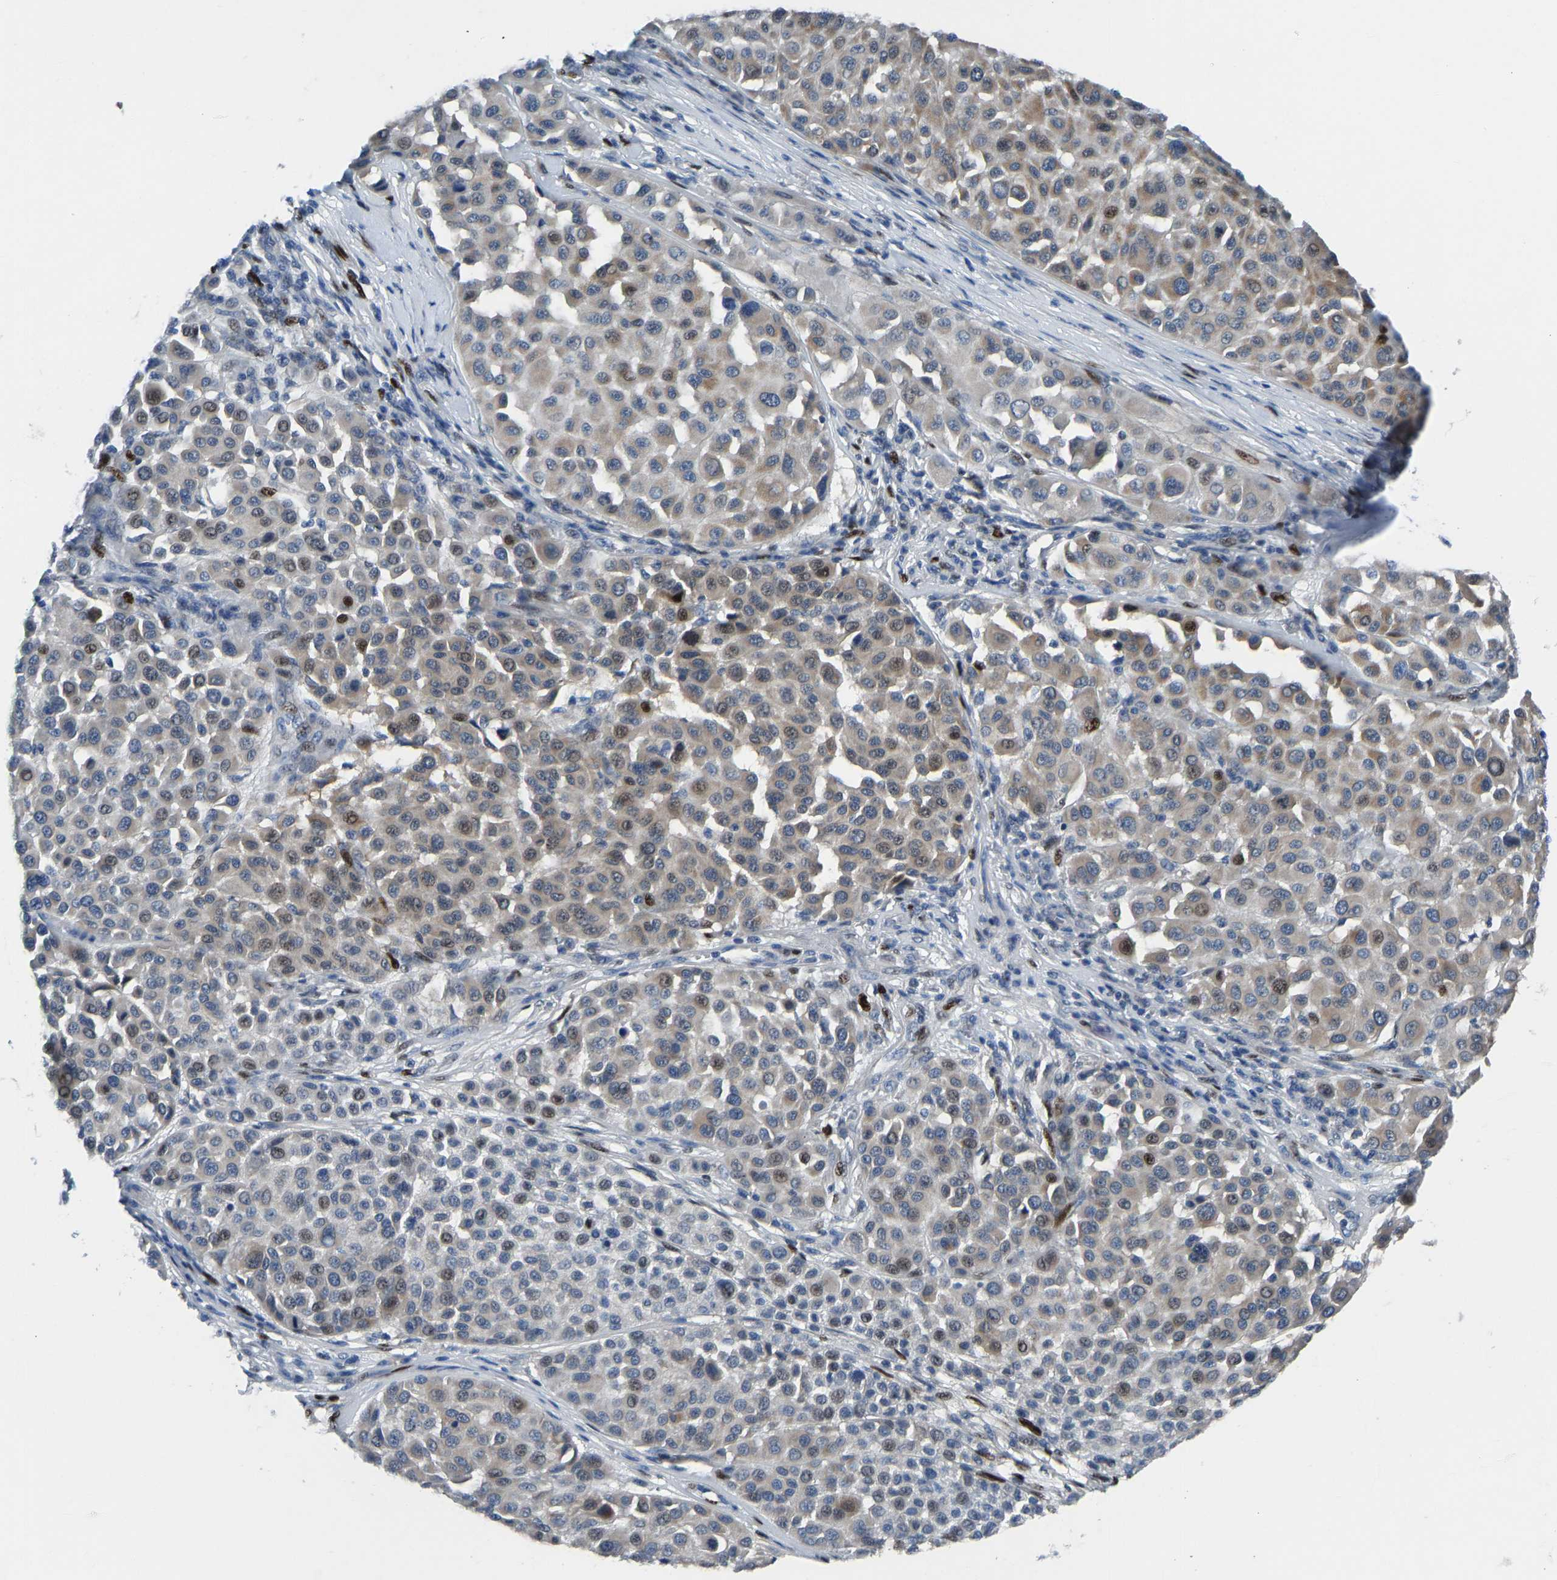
{"staining": {"intensity": "weak", "quantity": "25%-75%", "location": "cytoplasmic/membranous,nuclear"}, "tissue": "melanoma", "cell_type": "Tumor cells", "image_type": "cancer", "snomed": [{"axis": "morphology", "description": "Malignant melanoma, Metastatic site"}, {"axis": "topography", "description": "Soft tissue"}], "caption": "DAB (3,3'-diaminobenzidine) immunohistochemical staining of human malignant melanoma (metastatic site) demonstrates weak cytoplasmic/membranous and nuclear protein expression in about 25%-75% of tumor cells. The protein of interest is stained brown, and the nuclei are stained in blue (DAB IHC with brightfield microscopy, high magnification).", "gene": "EGR1", "patient": {"sex": "male", "age": 41}}